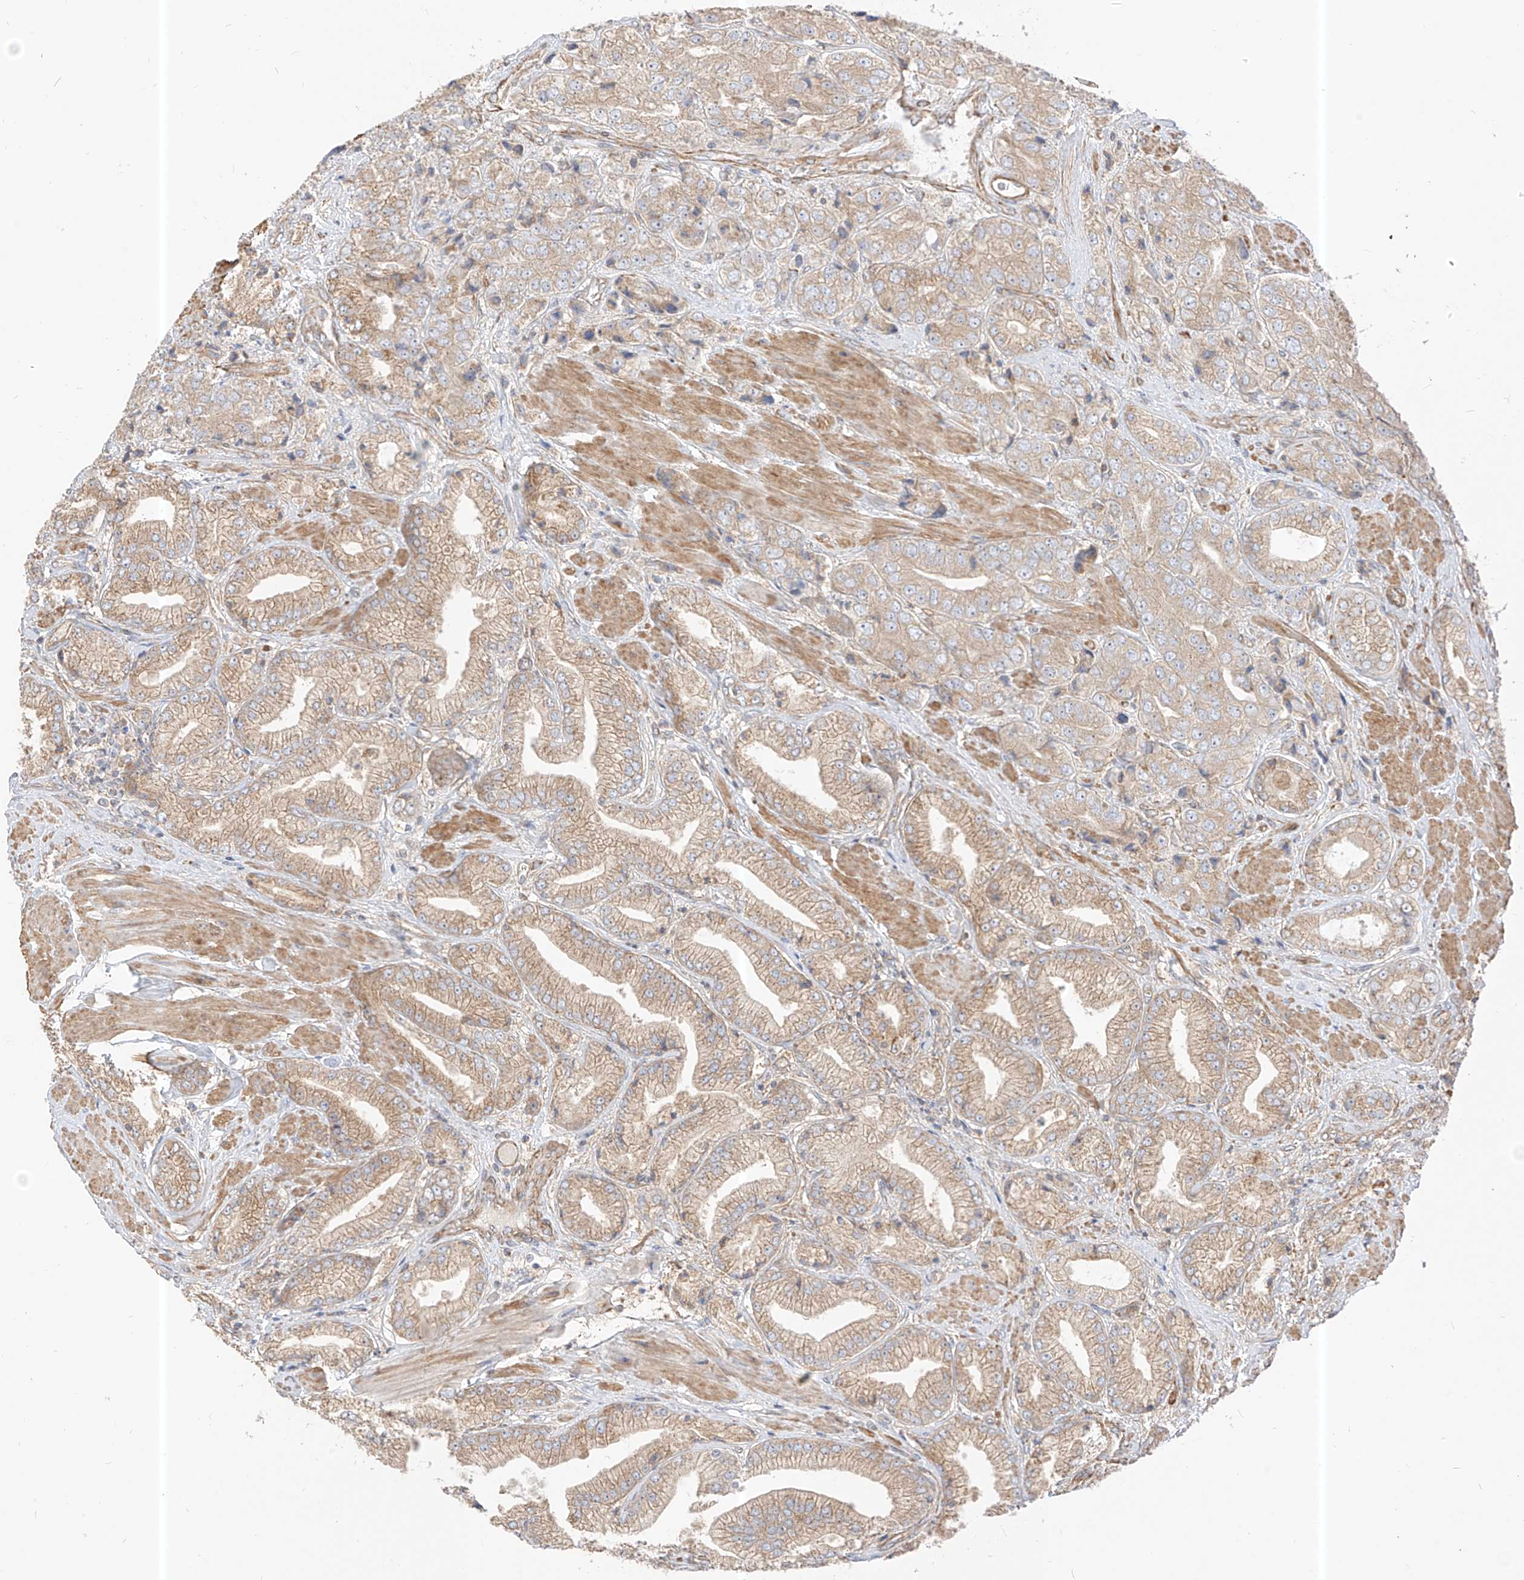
{"staining": {"intensity": "weak", "quantity": ">75%", "location": "cytoplasmic/membranous"}, "tissue": "prostate cancer", "cell_type": "Tumor cells", "image_type": "cancer", "snomed": [{"axis": "morphology", "description": "Adenocarcinoma, High grade"}, {"axis": "topography", "description": "Prostate"}], "caption": "Prostate adenocarcinoma (high-grade) stained with a protein marker shows weak staining in tumor cells.", "gene": "PLCL1", "patient": {"sex": "male", "age": 50}}